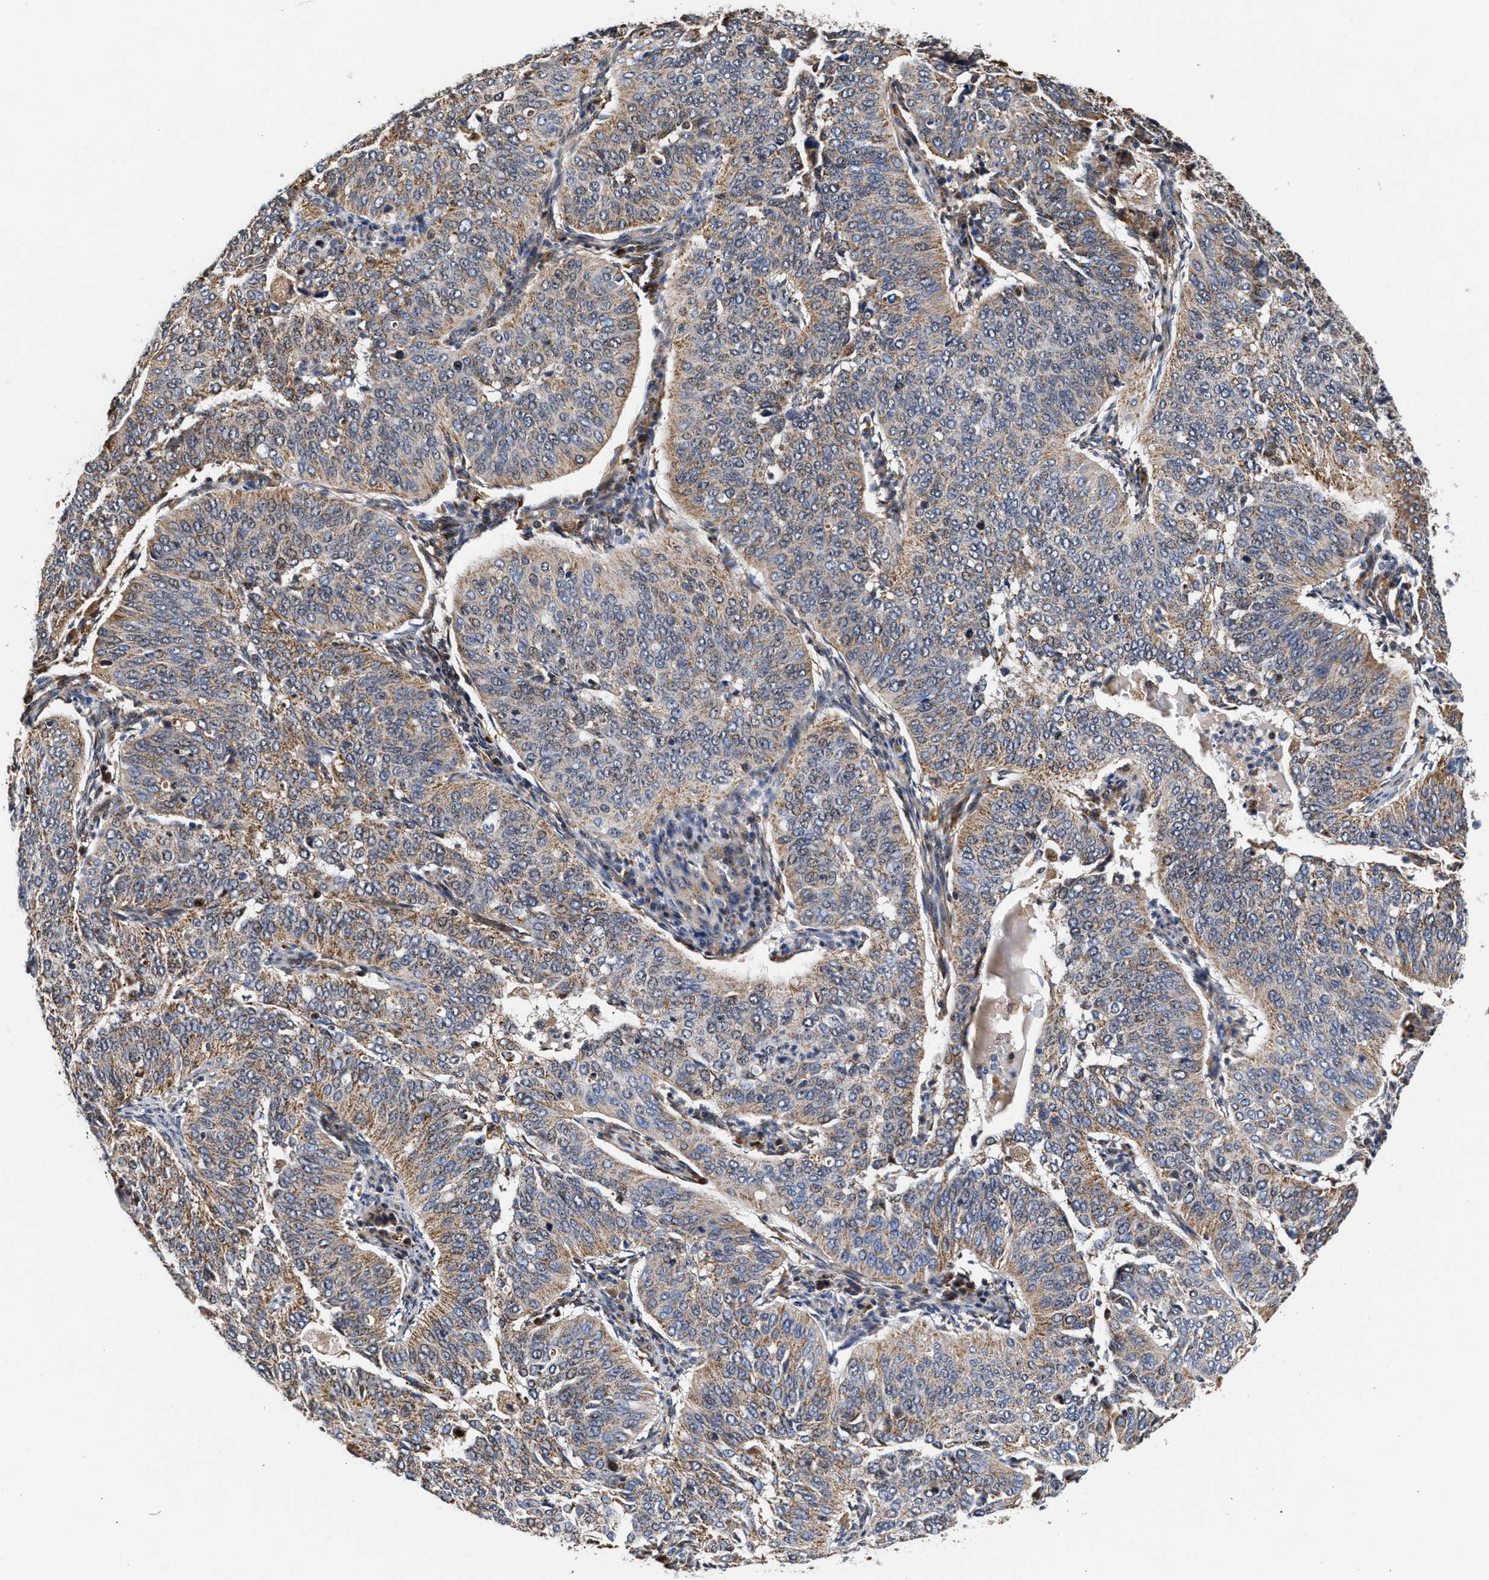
{"staining": {"intensity": "weak", "quantity": ">75%", "location": "cytoplasmic/membranous"}, "tissue": "cervical cancer", "cell_type": "Tumor cells", "image_type": "cancer", "snomed": [{"axis": "morphology", "description": "Normal tissue, NOS"}, {"axis": "morphology", "description": "Squamous cell carcinoma, NOS"}, {"axis": "topography", "description": "Cervix"}], "caption": "Cervical cancer (squamous cell carcinoma) stained for a protein (brown) exhibits weak cytoplasmic/membranous positive positivity in approximately >75% of tumor cells.", "gene": "SGK1", "patient": {"sex": "female", "age": 39}}